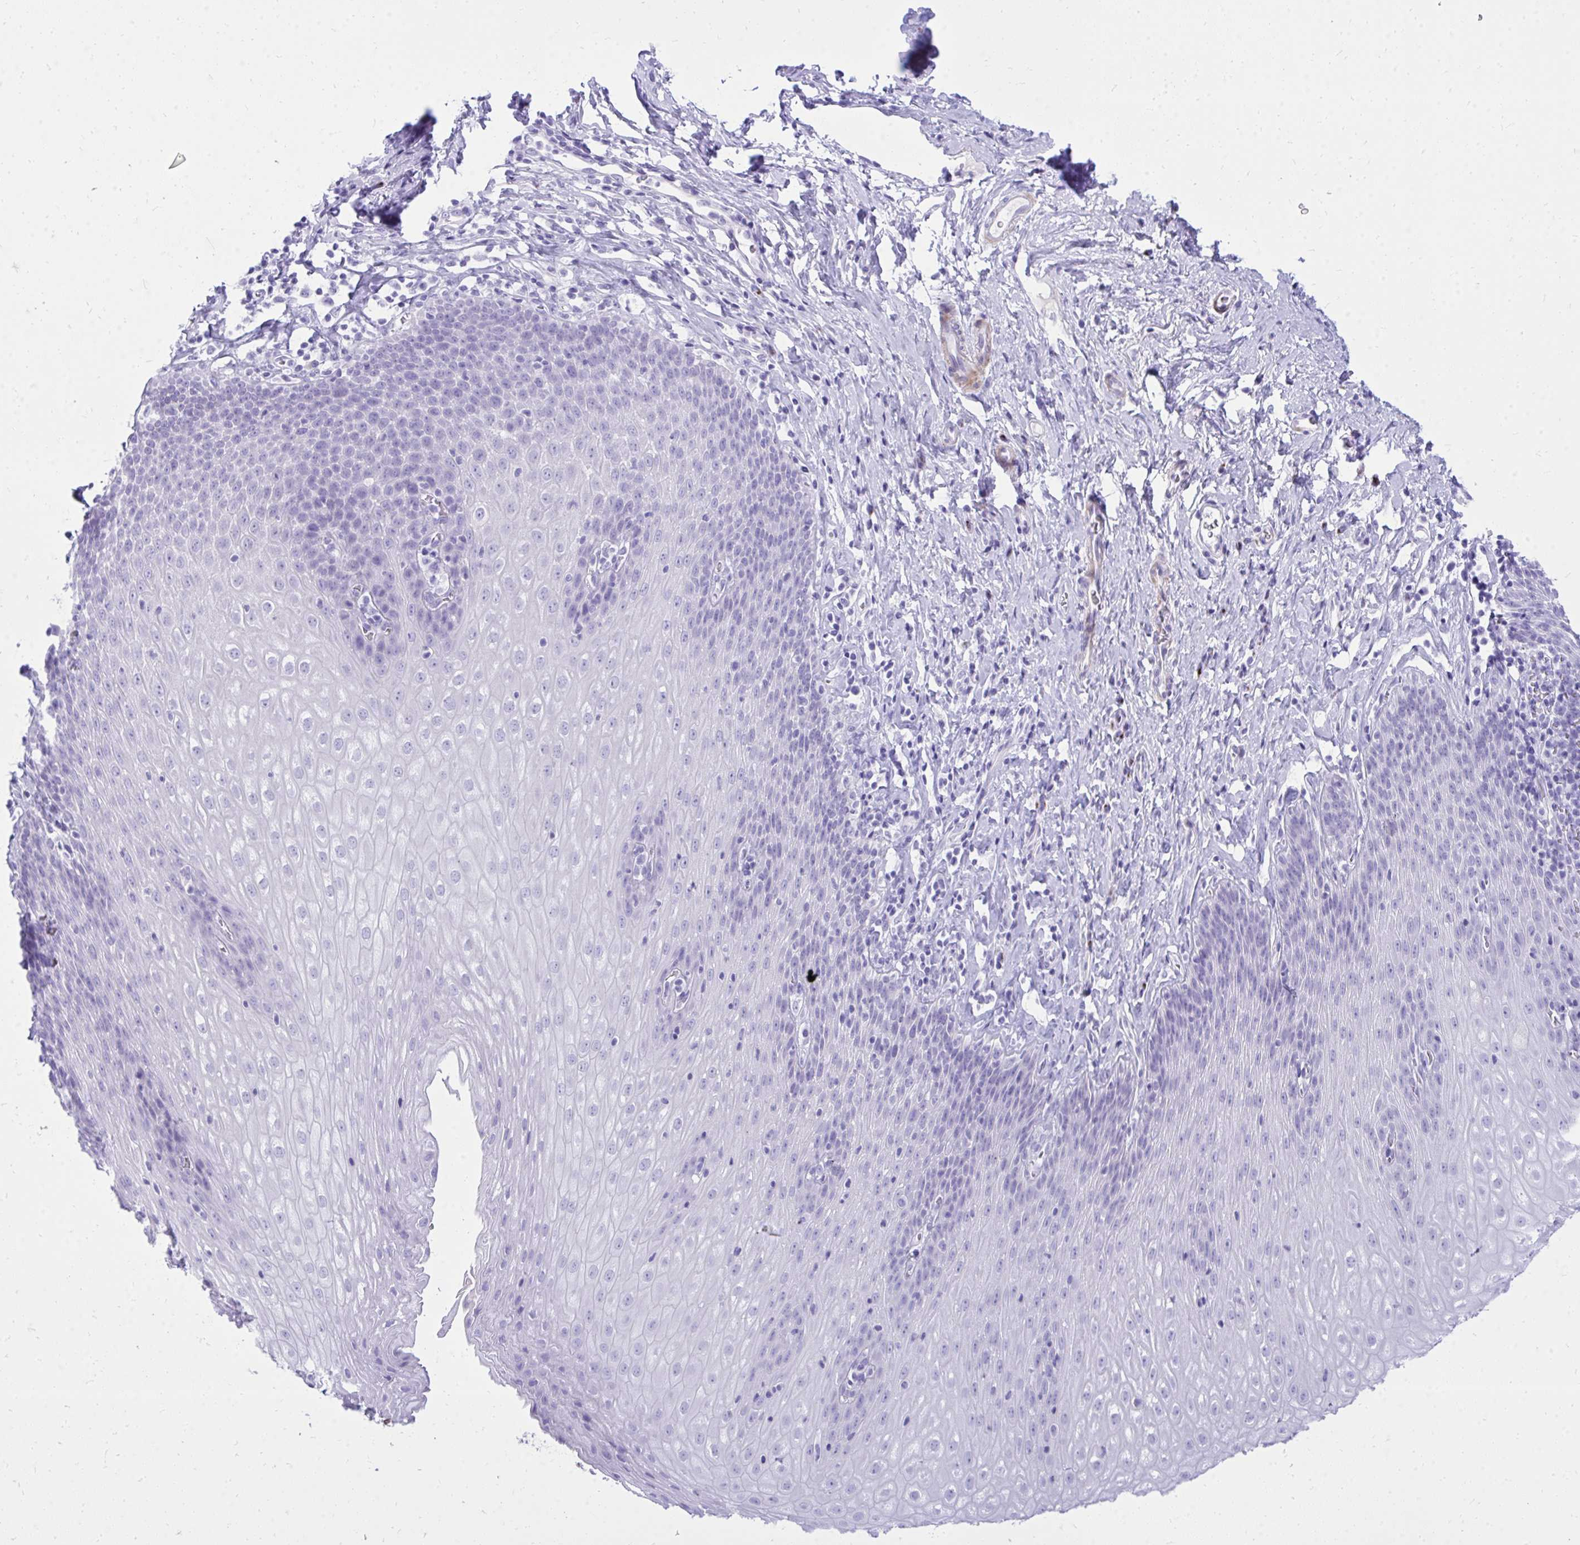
{"staining": {"intensity": "negative", "quantity": "none", "location": "none"}, "tissue": "esophagus", "cell_type": "Squamous epithelial cells", "image_type": "normal", "snomed": [{"axis": "morphology", "description": "Normal tissue, NOS"}, {"axis": "topography", "description": "Esophagus"}], "caption": "An immunohistochemistry (IHC) image of benign esophagus is shown. There is no staining in squamous epithelial cells of esophagus. (DAB (3,3'-diaminobenzidine) immunohistochemistry visualized using brightfield microscopy, high magnification).", "gene": "ANKDD1B", "patient": {"sex": "female", "age": 61}}